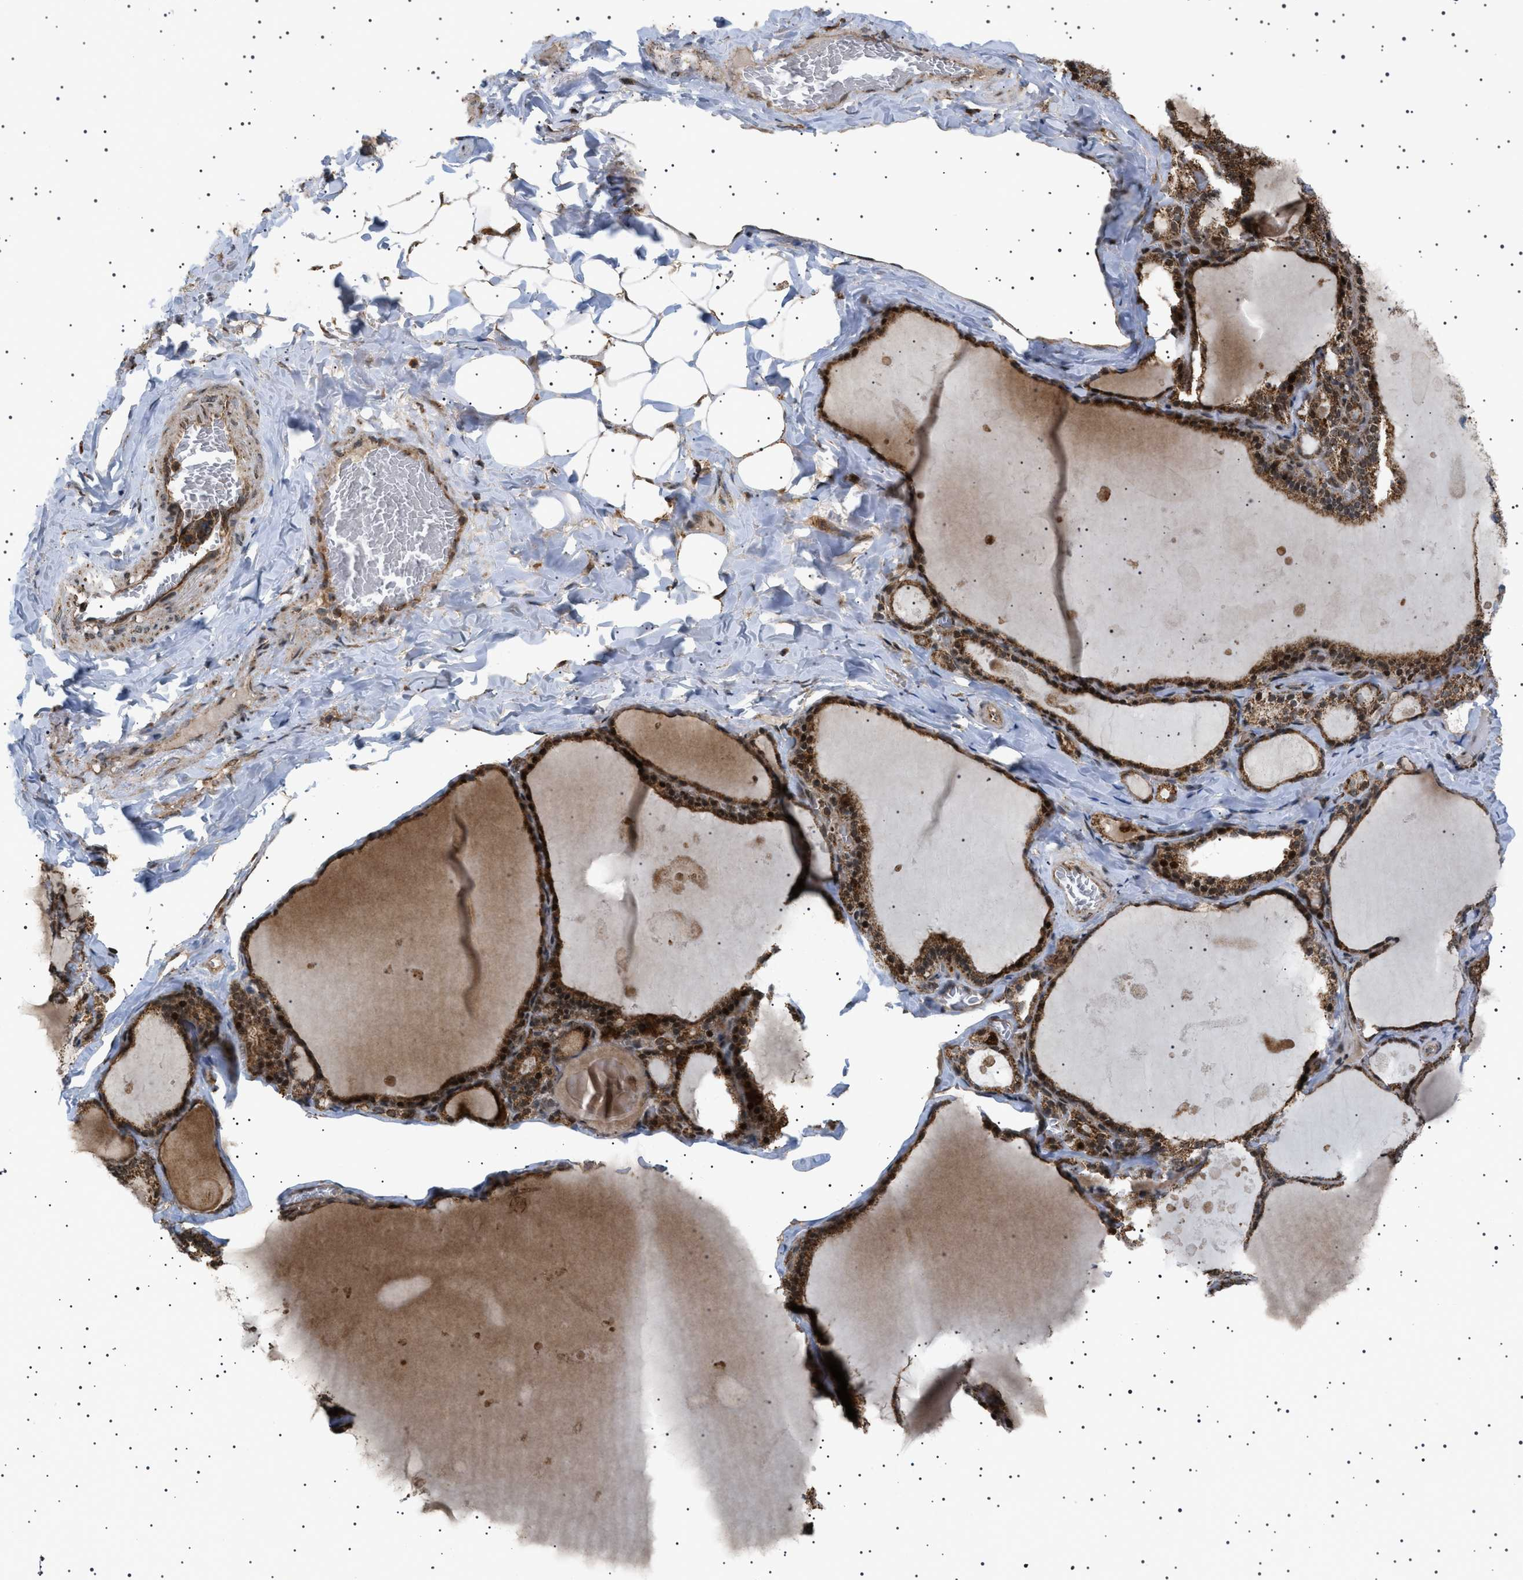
{"staining": {"intensity": "strong", "quantity": ">75%", "location": "cytoplasmic/membranous,nuclear"}, "tissue": "thyroid gland", "cell_type": "Glandular cells", "image_type": "normal", "snomed": [{"axis": "morphology", "description": "Normal tissue, NOS"}, {"axis": "topography", "description": "Thyroid gland"}], "caption": "Thyroid gland stained for a protein displays strong cytoplasmic/membranous,nuclear positivity in glandular cells. (DAB IHC, brown staining for protein, blue staining for nuclei).", "gene": "MELK", "patient": {"sex": "male", "age": 56}}